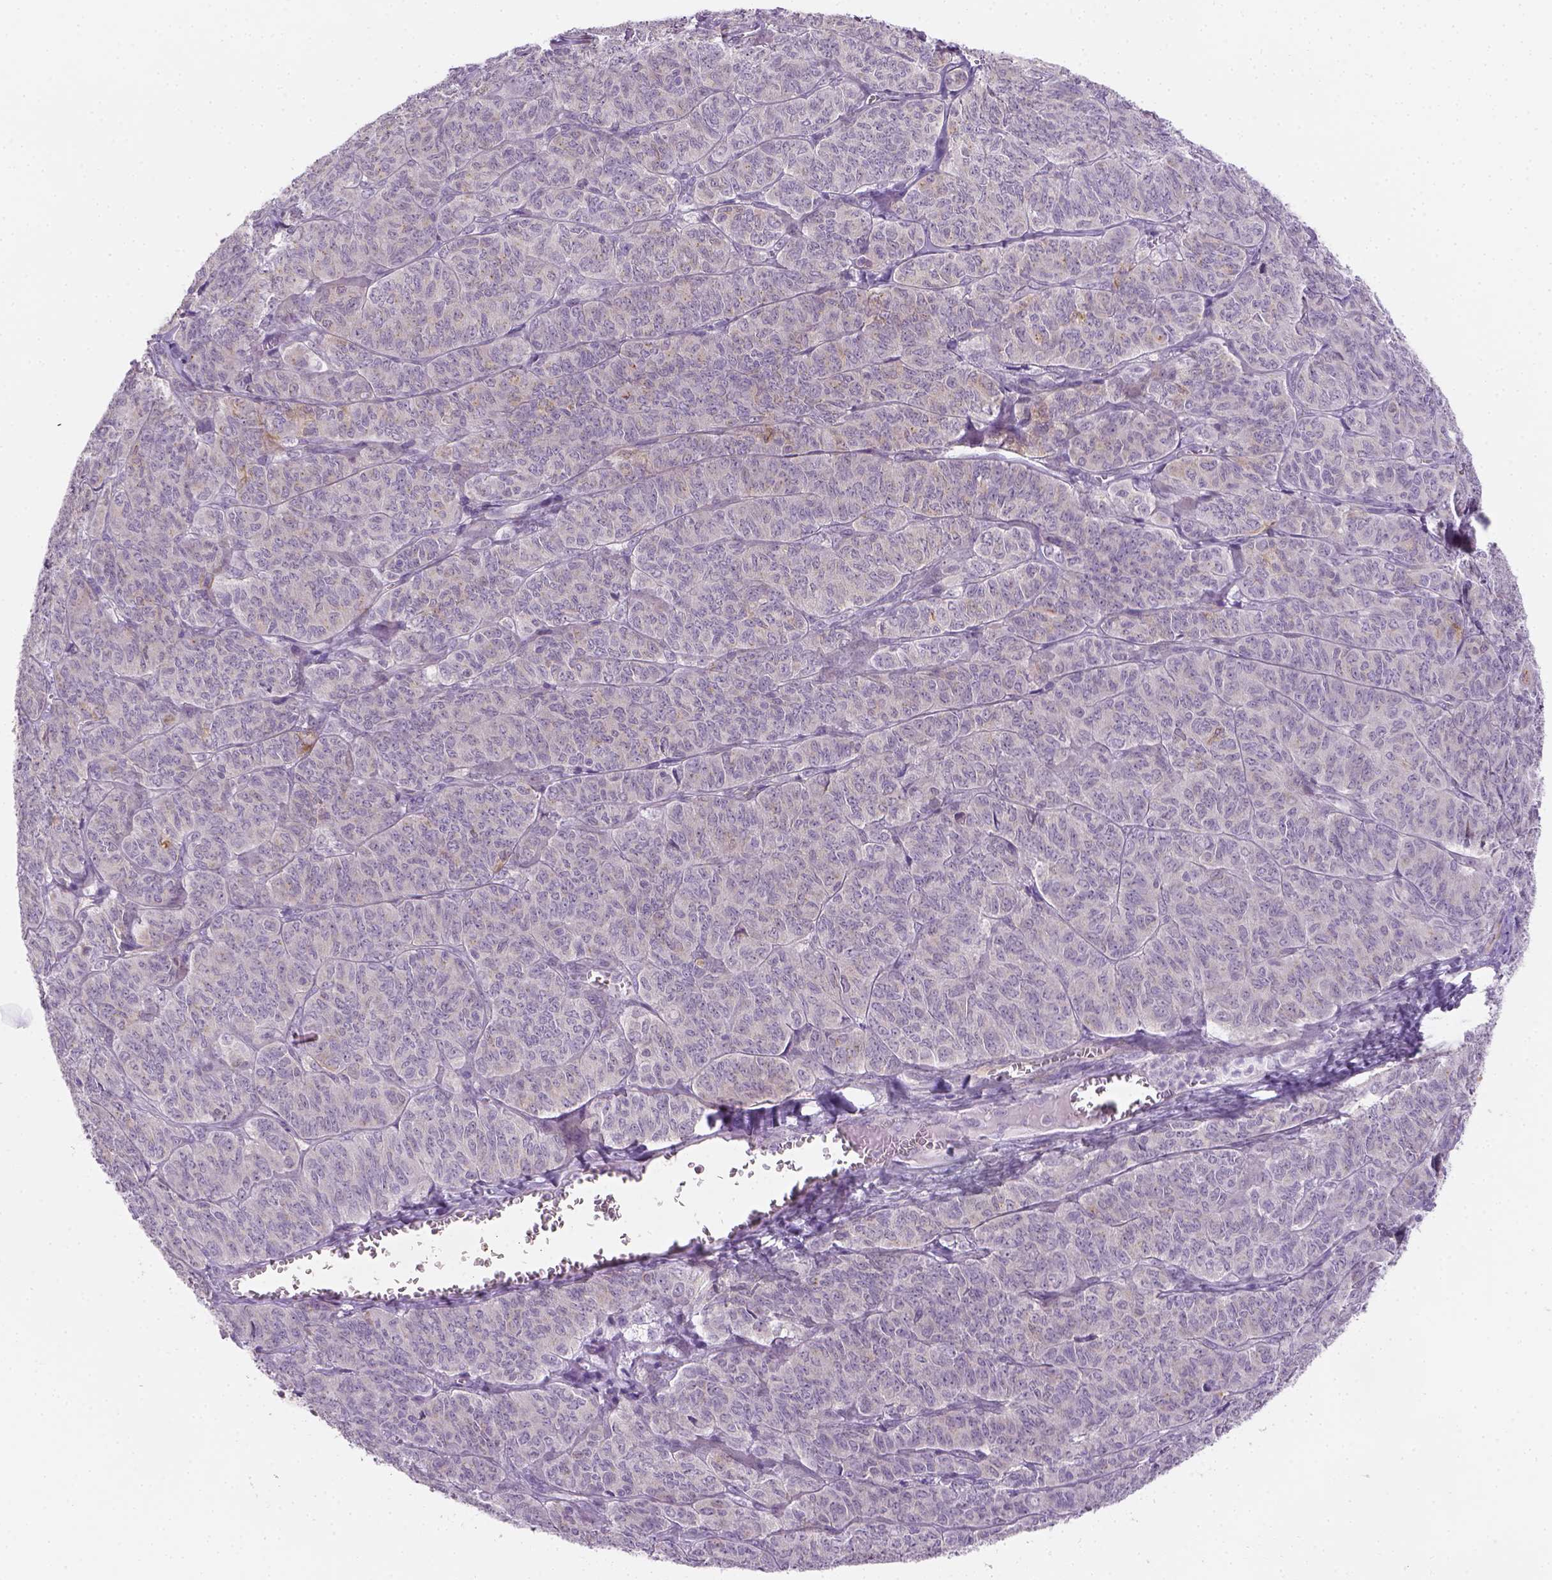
{"staining": {"intensity": "weak", "quantity": "<25%", "location": "cytoplasmic/membranous"}, "tissue": "ovarian cancer", "cell_type": "Tumor cells", "image_type": "cancer", "snomed": [{"axis": "morphology", "description": "Carcinoma, endometroid"}, {"axis": "topography", "description": "Ovary"}], "caption": "A histopathology image of ovarian cancer (endometroid carcinoma) stained for a protein reveals no brown staining in tumor cells.", "gene": "CACNB1", "patient": {"sex": "female", "age": 80}}